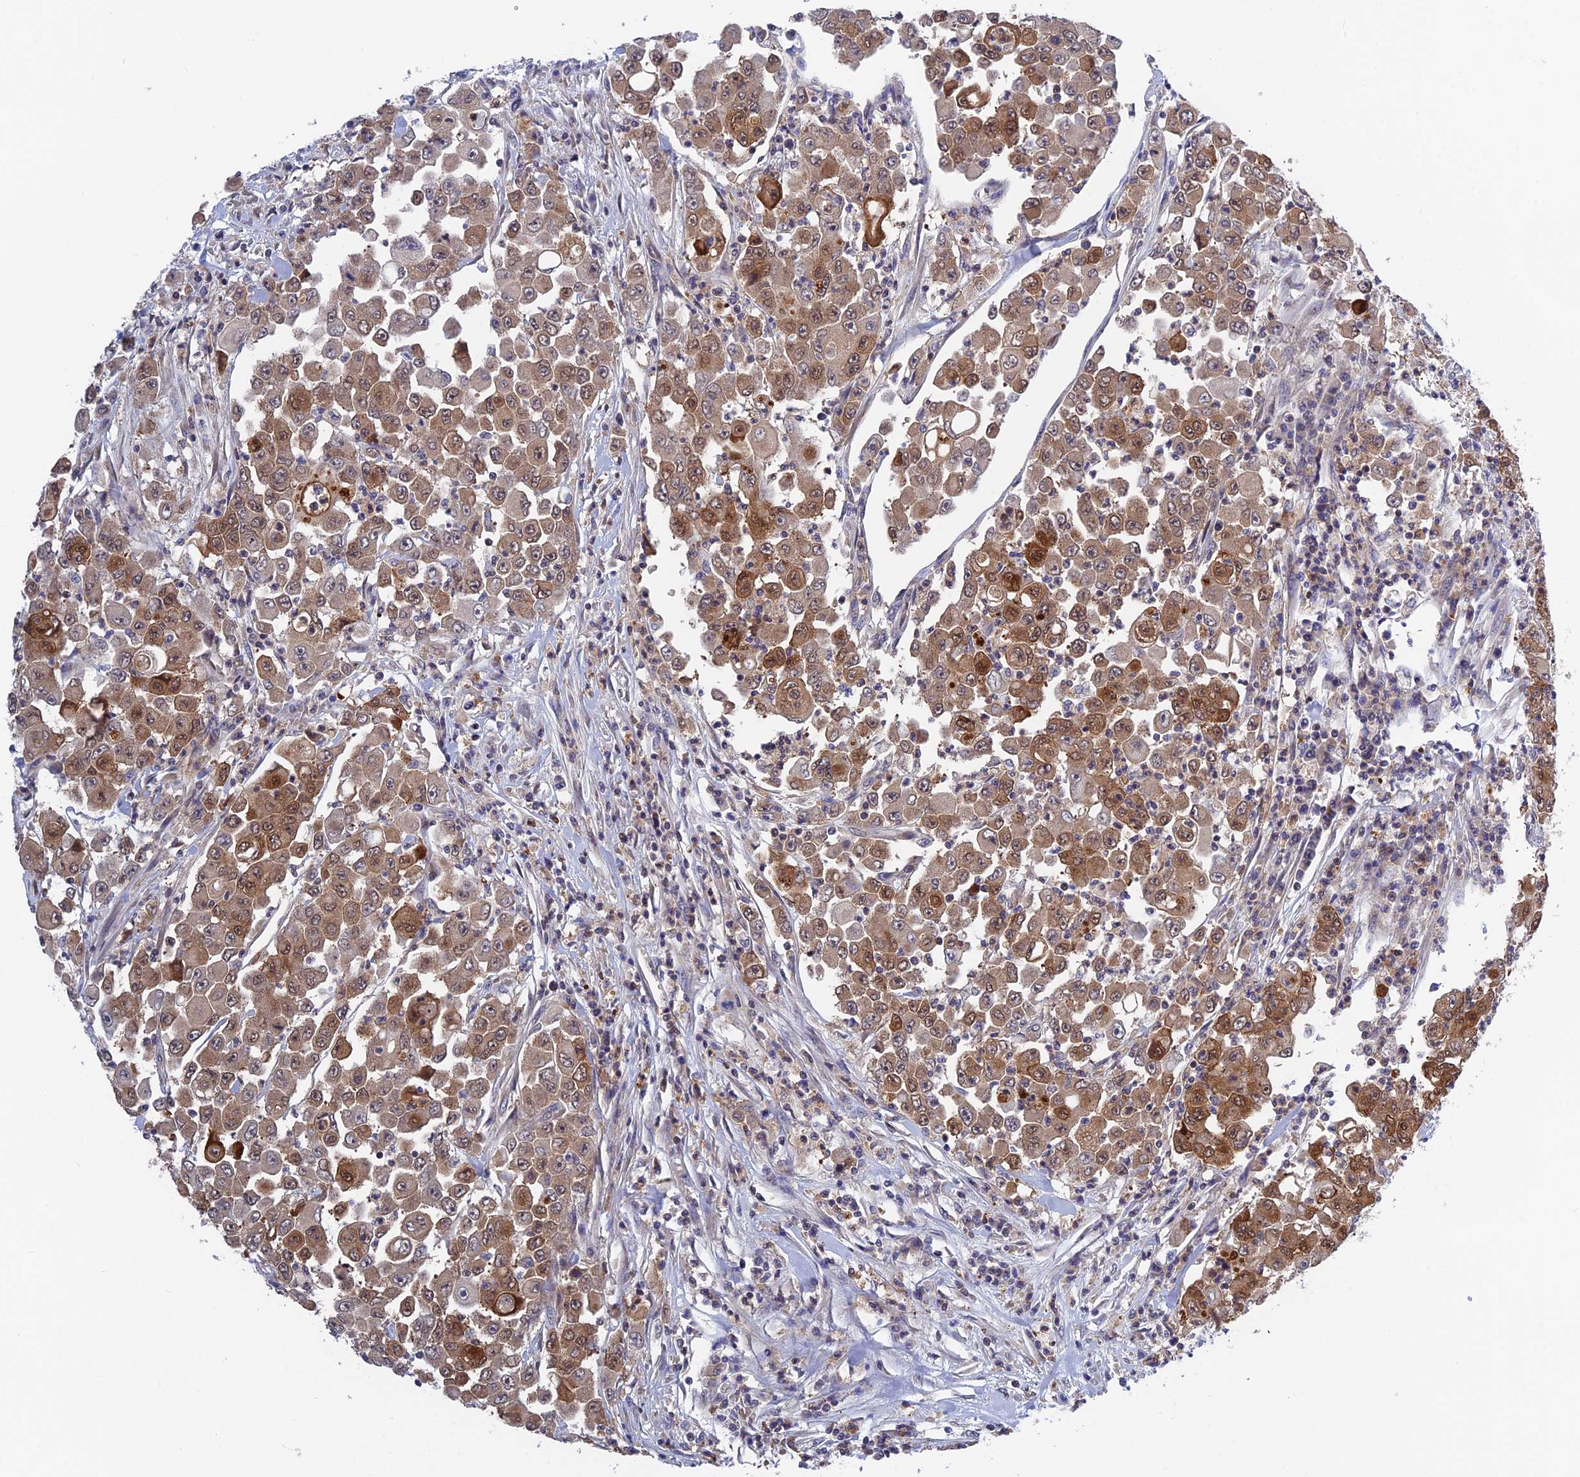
{"staining": {"intensity": "moderate", "quantity": ">75%", "location": "cytoplasmic/membranous,nuclear"}, "tissue": "colorectal cancer", "cell_type": "Tumor cells", "image_type": "cancer", "snomed": [{"axis": "morphology", "description": "Adenocarcinoma, NOS"}, {"axis": "topography", "description": "Colon"}], "caption": "Immunohistochemistry image of neoplastic tissue: human colorectal adenocarcinoma stained using IHC shows medium levels of moderate protein expression localized specifically in the cytoplasmic/membranous and nuclear of tumor cells, appearing as a cytoplasmic/membranous and nuclear brown color.", "gene": "TCEA1", "patient": {"sex": "male", "age": 51}}